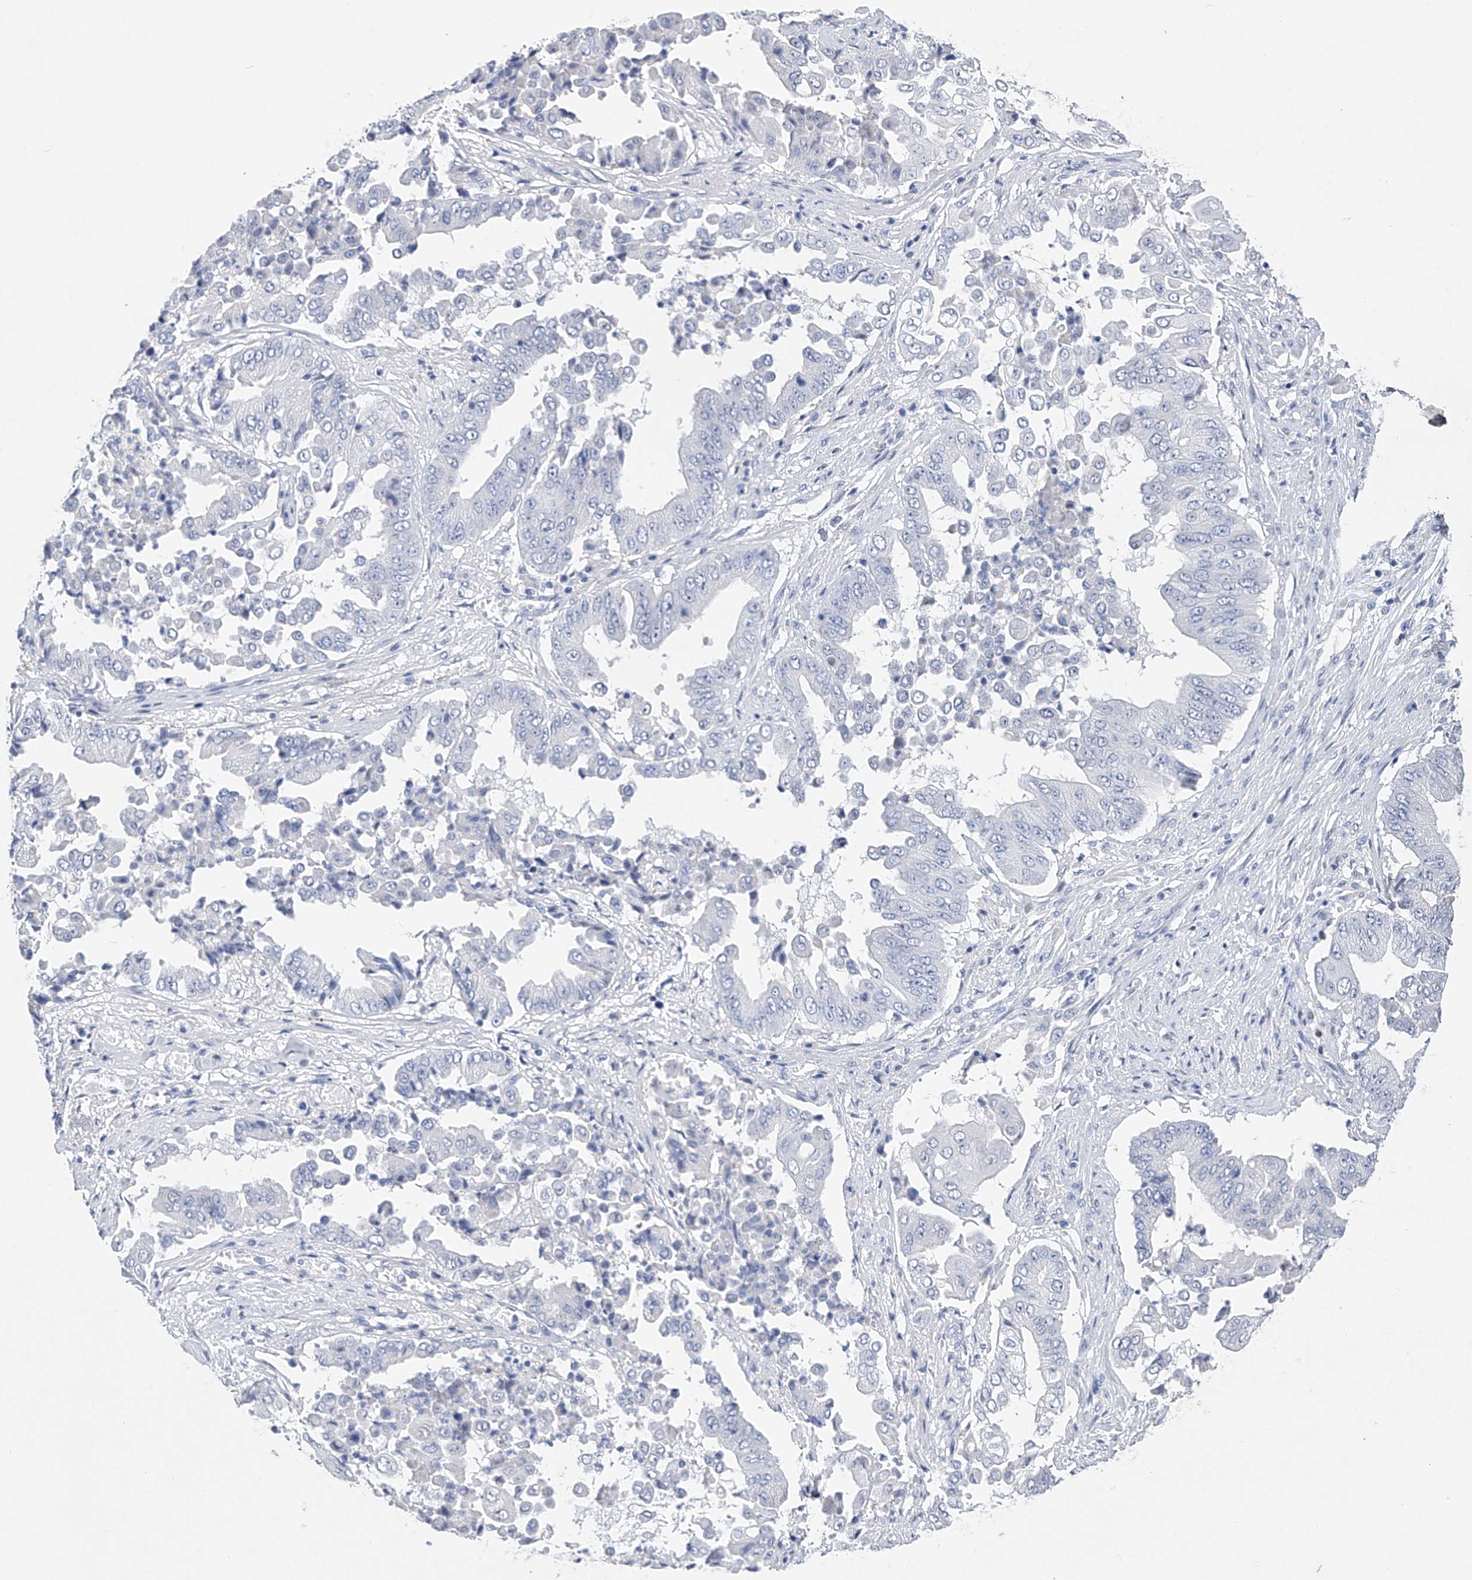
{"staining": {"intensity": "negative", "quantity": "none", "location": "none"}, "tissue": "pancreatic cancer", "cell_type": "Tumor cells", "image_type": "cancer", "snomed": [{"axis": "morphology", "description": "Adenocarcinoma, NOS"}, {"axis": "topography", "description": "Pancreas"}], "caption": "The micrograph reveals no staining of tumor cells in pancreatic cancer (adenocarcinoma).", "gene": "ADRA1A", "patient": {"sex": "female", "age": 77}}